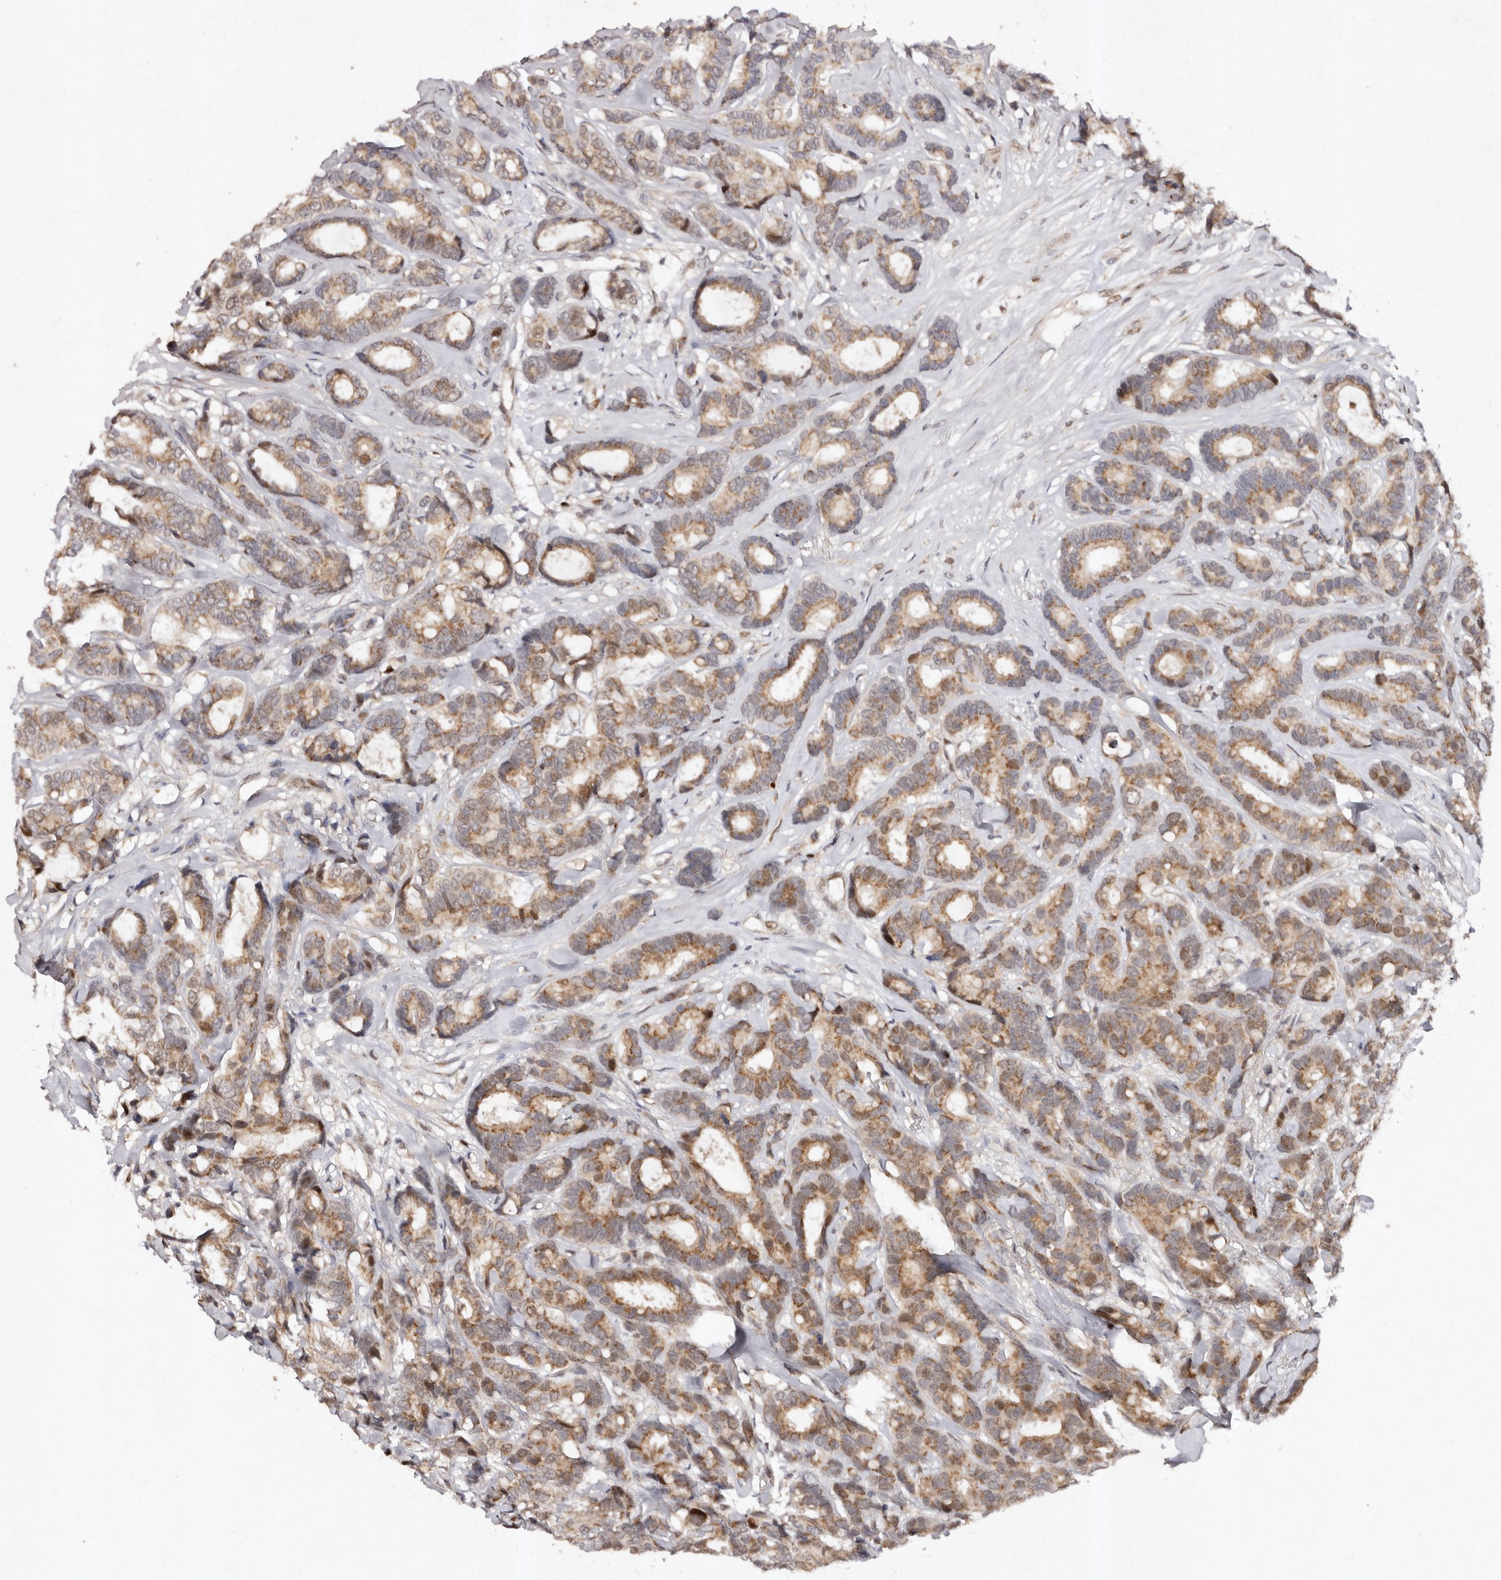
{"staining": {"intensity": "moderate", "quantity": ">75%", "location": "cytoplasmic/membranous"}, "tissue": "breast cancer", "cell_type": "Tumor cells", "image_type": "cancer", "snomed": [{"axis": "morphology", "description": "Duct carcinoma"}, {"axis": "topography", "description": "Breast"}], "caption": "A brown stain shows moderate cytoplasmic/membranous staining of a protein in human breast cancer tumor cells.", "gene": "KLF7", "patient": {"sex": "female", "age": 87}}